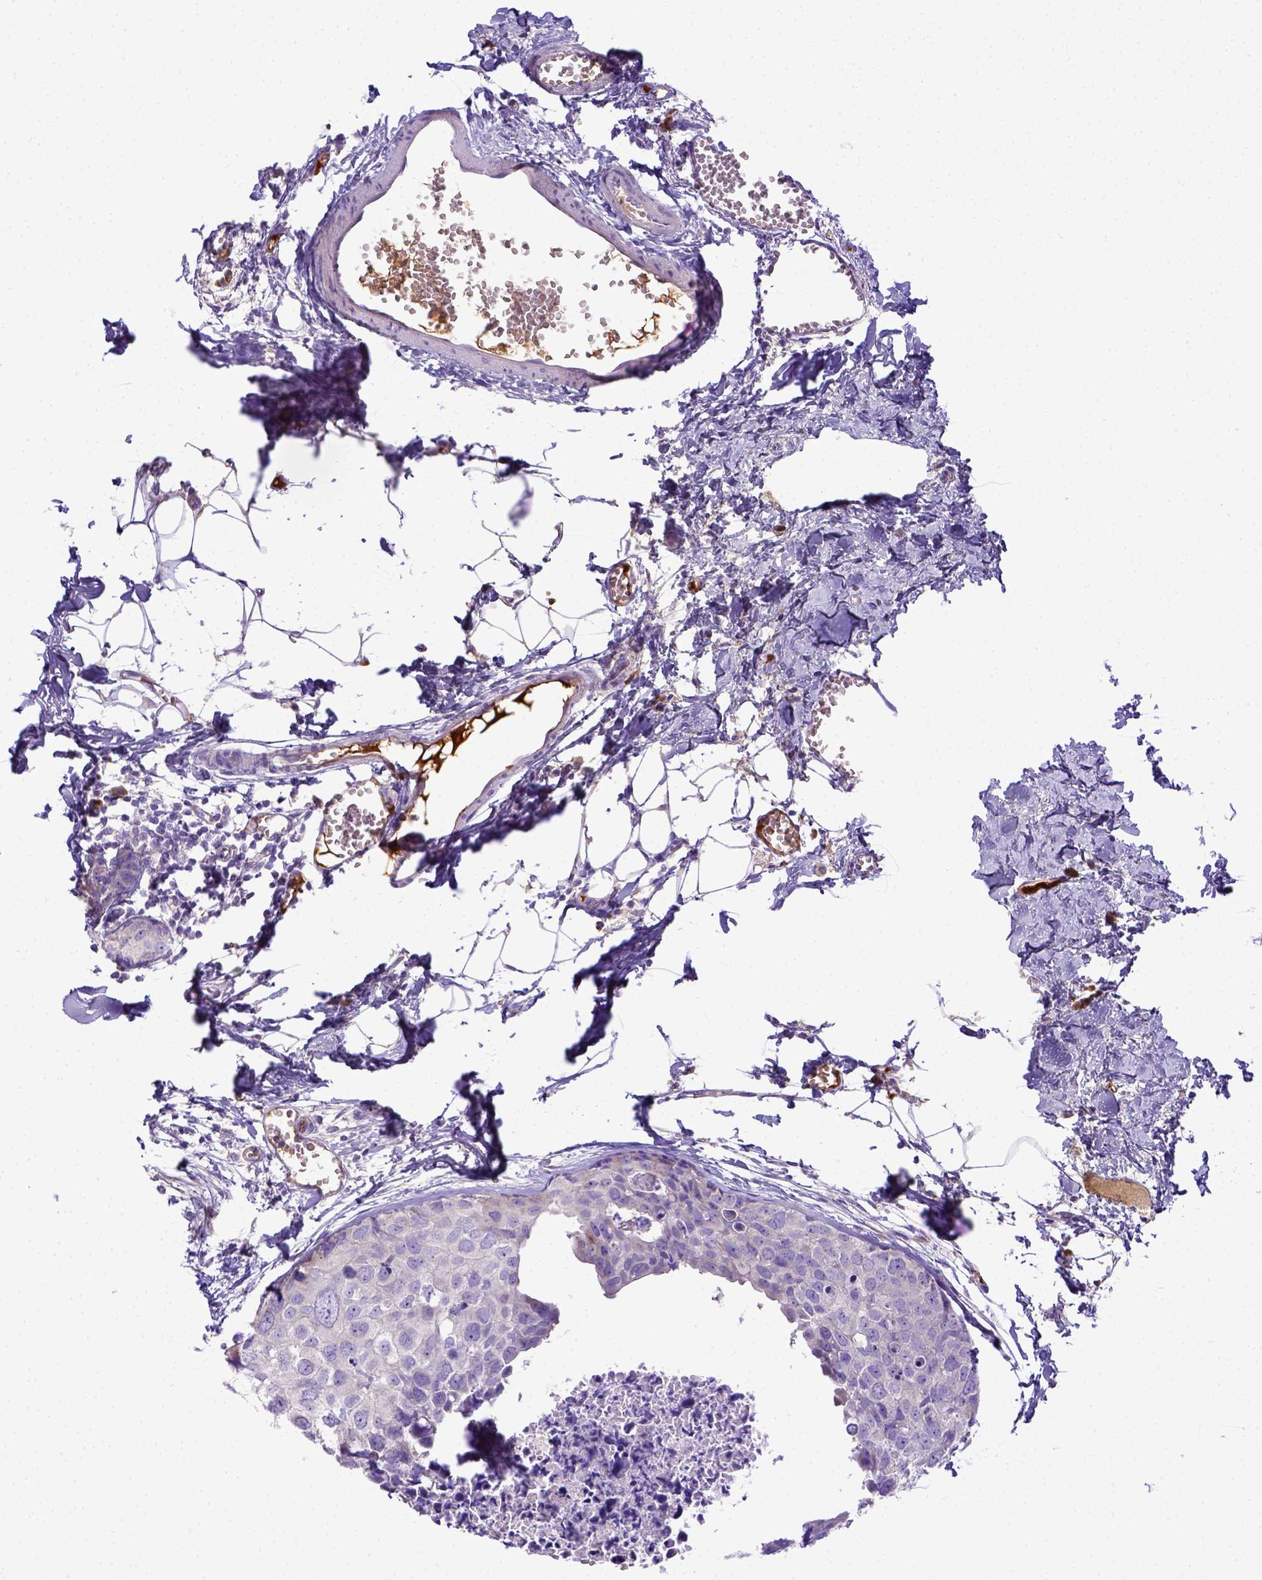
{"staining": {"intensity": "negative", "quantity": "none", "location": "none"}, "tissue": "breast cancer", "cell_type": "Tumor cells", "image_type": "cancer", "snomed": [{"axis": "morphology", "description": "Duct carcinoma"}, {"axis": "topography", "description": "Breast"}], "caption": "This is an immunohistochemistry (IHC) image of human infiltrating ductal carcinoma (breast). There is no staining in tumor cells.", "gene": "CFAP300", "patient": {"sex": "female", "age": 38}}